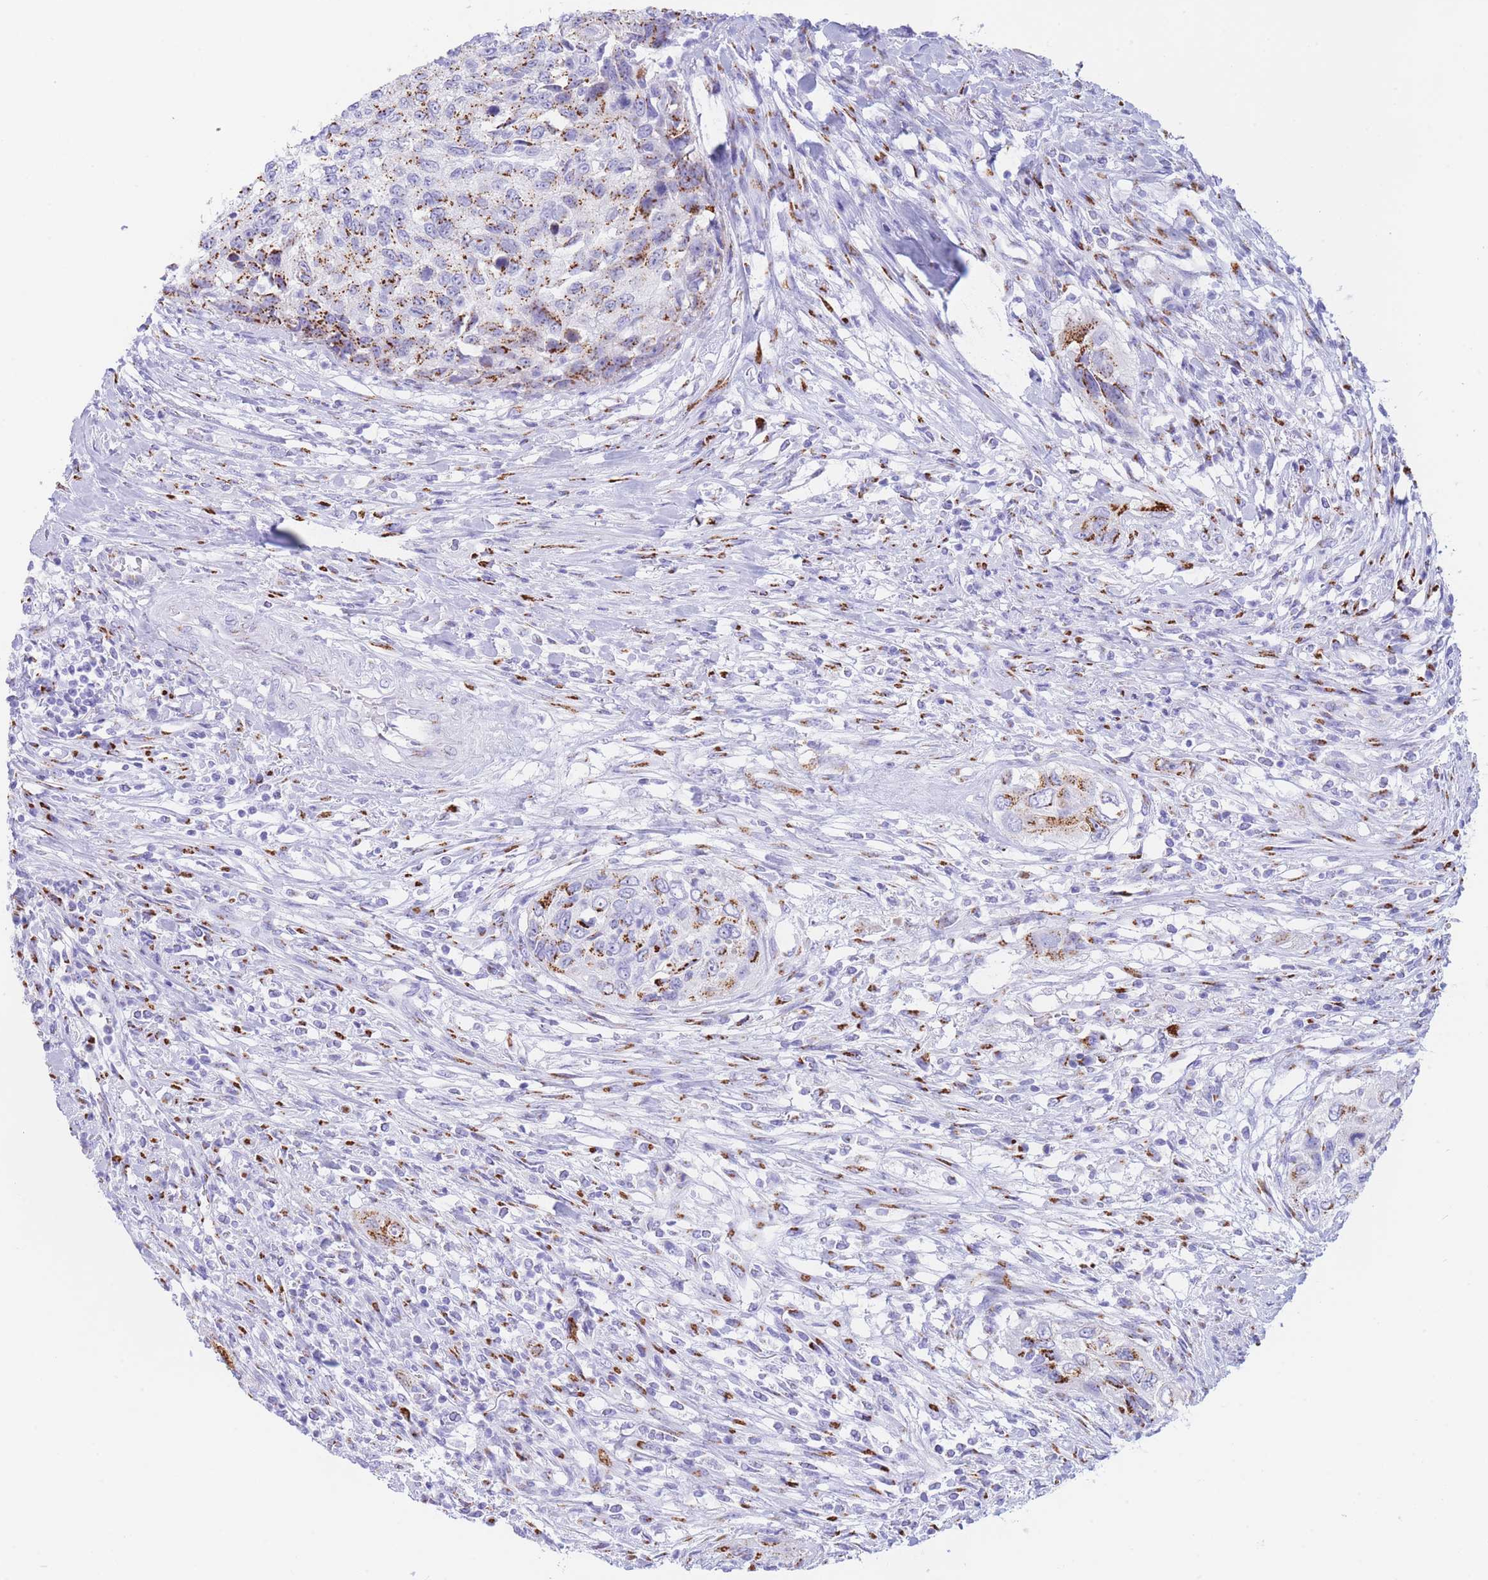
{"staining": {"intensity": "strong", "quantity": "25%-75%", "location": "cytoplasmic/membranous"}, "tissue": "urothelial cancer", "cell_type": "Tumor cells", "image_type": "cancer", "snomed": [{"axis": "morphology", "description": "Urothelial carcinoma, High grade"}, {"axis": "topography", "description": "Urinary bladder"}], "caption": "A photomicrograph showing strong cytoplasmic/membranous expression in about 25%-75% of tumor cells in high-grade urothelial carcinoma, as visualized by brown immunohistochemical staining.", "gene": "FAM3C", "patient": {"sex": "female", "age": 60}}